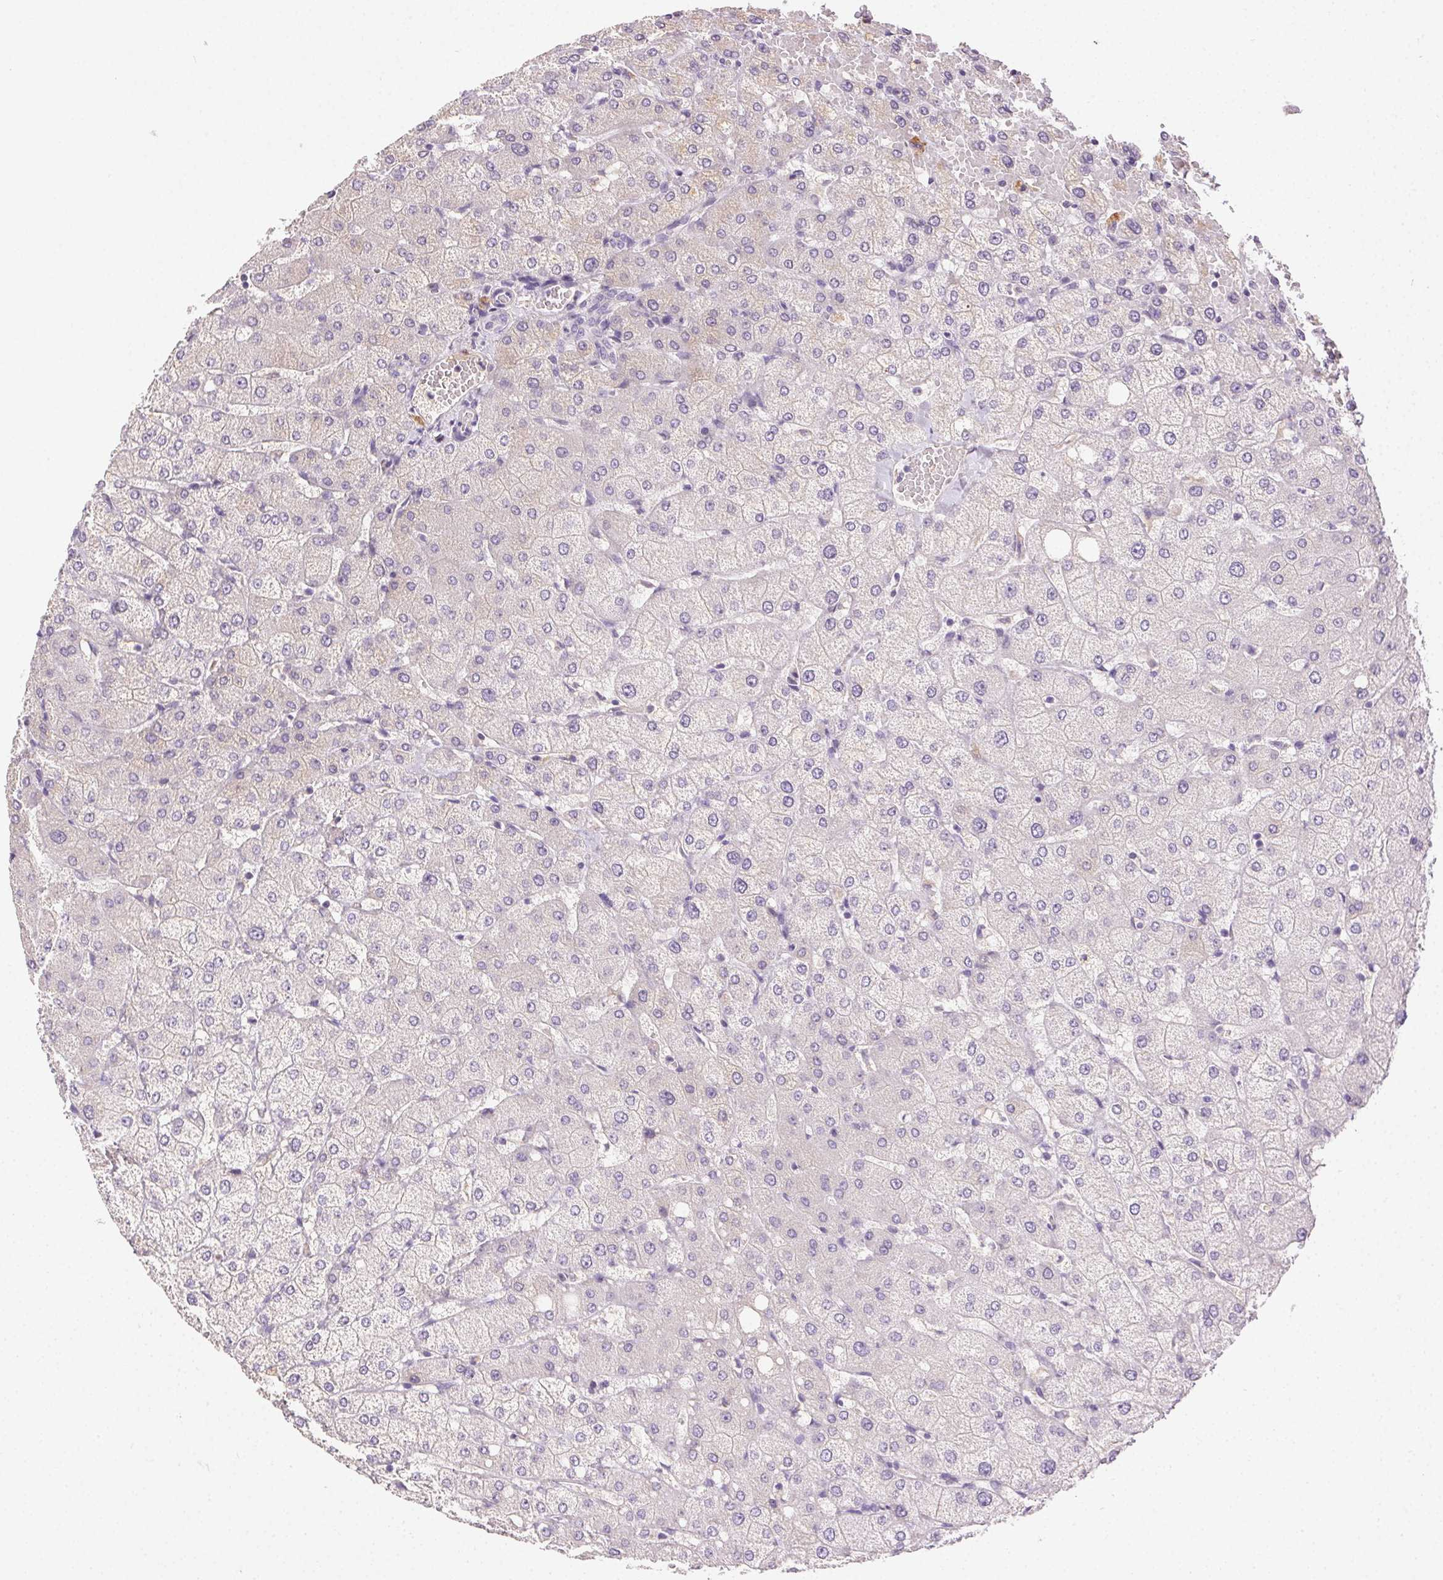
{"staining": {"intensity": "negative", "quantity": "none", "location": "none"}, "tissue": "liver", "cell_type": "Cholangiocytes", "image_type": "normal", "snomed": [{"axis": "morphology", "description": "Normal tissue, NOS"}, {"axis": "topography", "description": "Liver"}], "caption": "This image is of benign liver stained with immunohistochemistry (IHC) to label a protein in brown with the nuclei are counter-stained blue. There is no positivity in cholangiocytes. (Brightfield microscopy of DAB (3,3'-diaminobenzidine) IHC at high magnification).", "gene": "BPIFB2", "patient": {"sex": "female", "age": 54}}